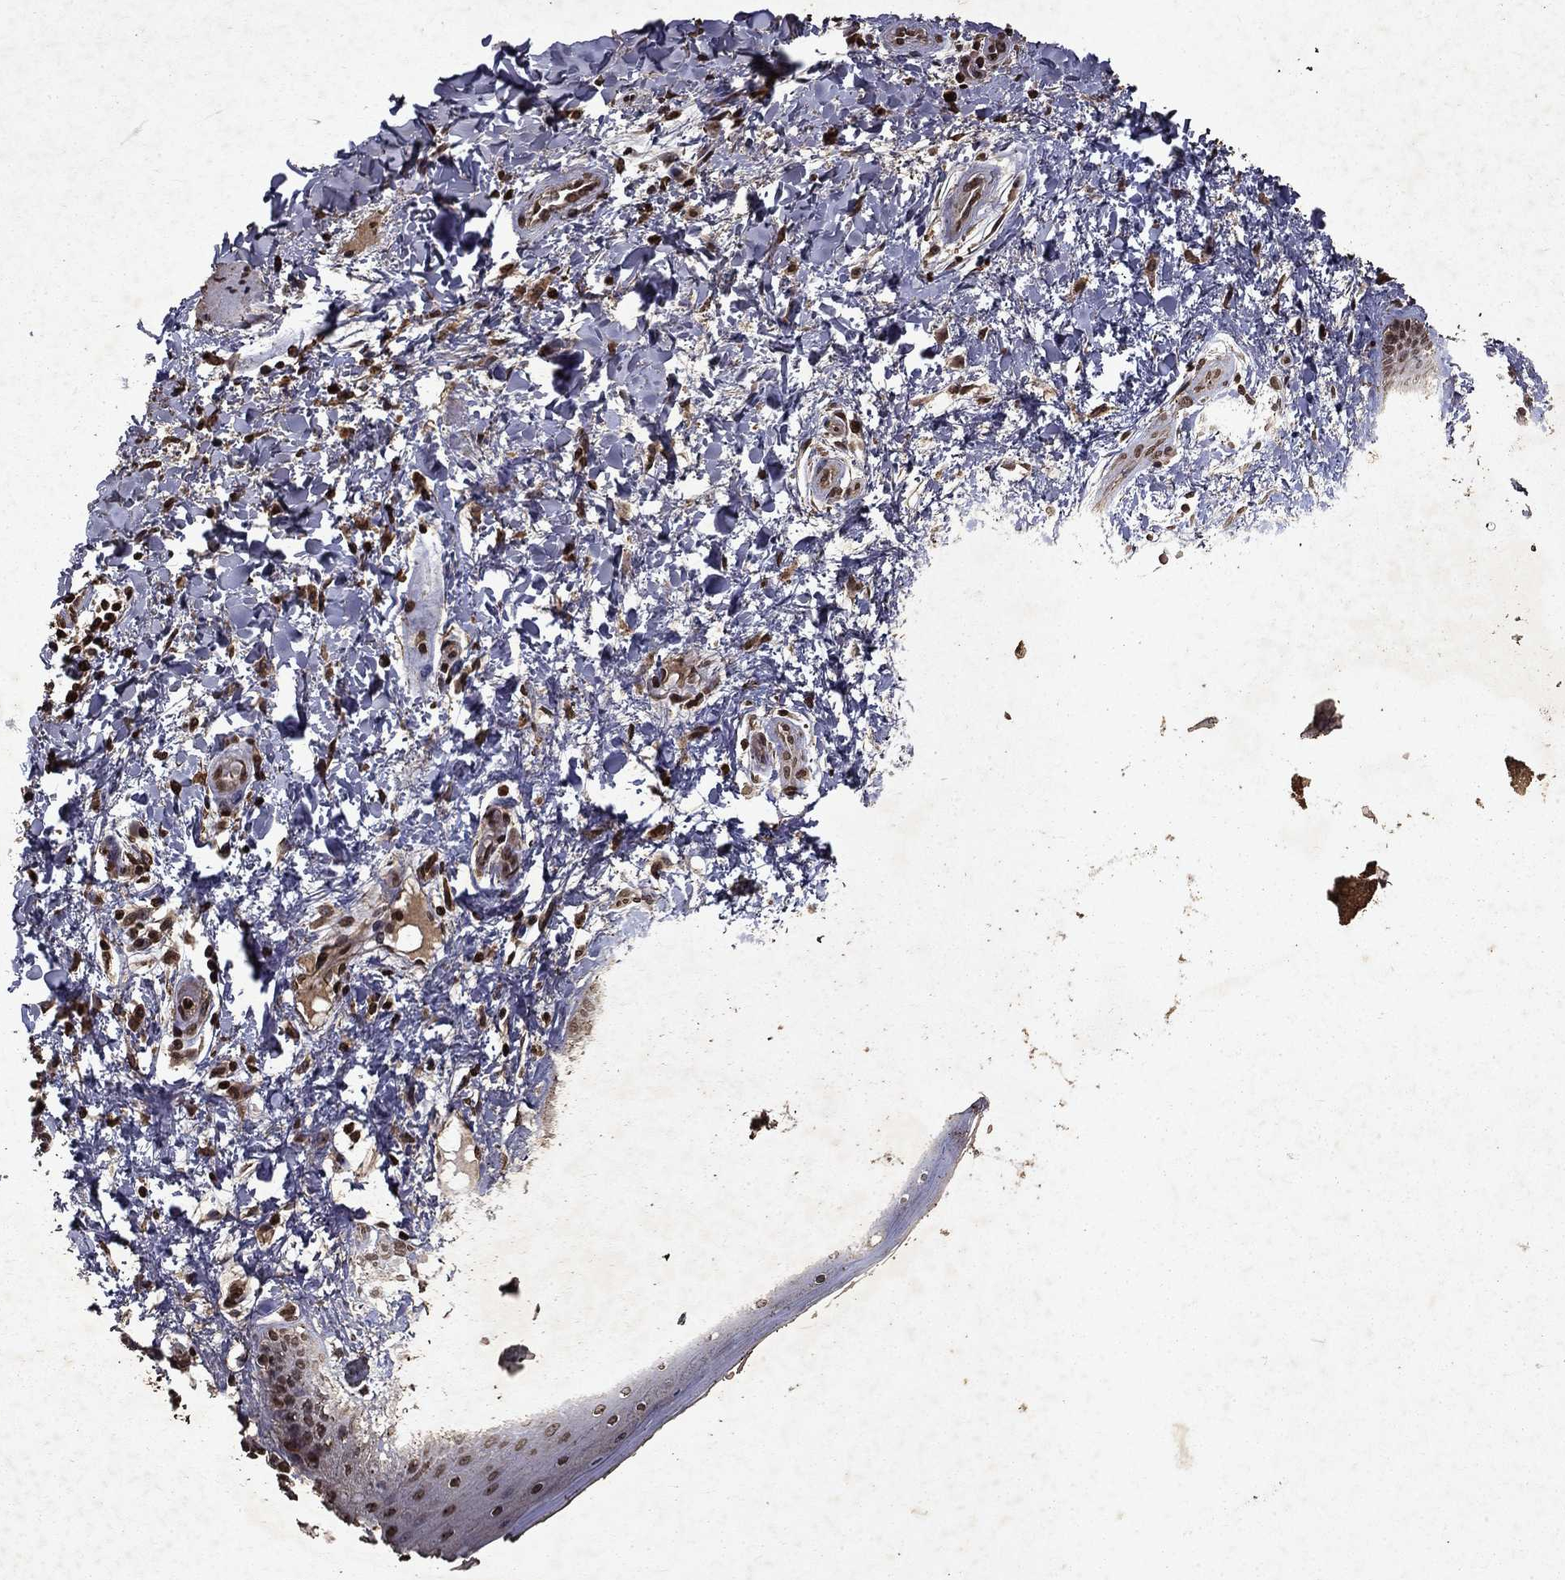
{"staining": {"intensity": "moderate", "quantity": ">75%", "location": "nuclear"}, "tissue": "skin", "cell_type": "Epidermal cells", "image_type": "normal", "snomed": [{"axis": "morphology", "description": "Normal tissue, NOS"}, {"axis": "topography", "description": "Anal"}], "caption": "Epidermal cells display medium levels of moderate nuclear positivity in approximately >75% of cells in unremarkable human skin.", "gene": "PIN4", "patient": {"sex": "male", "age": 36}}